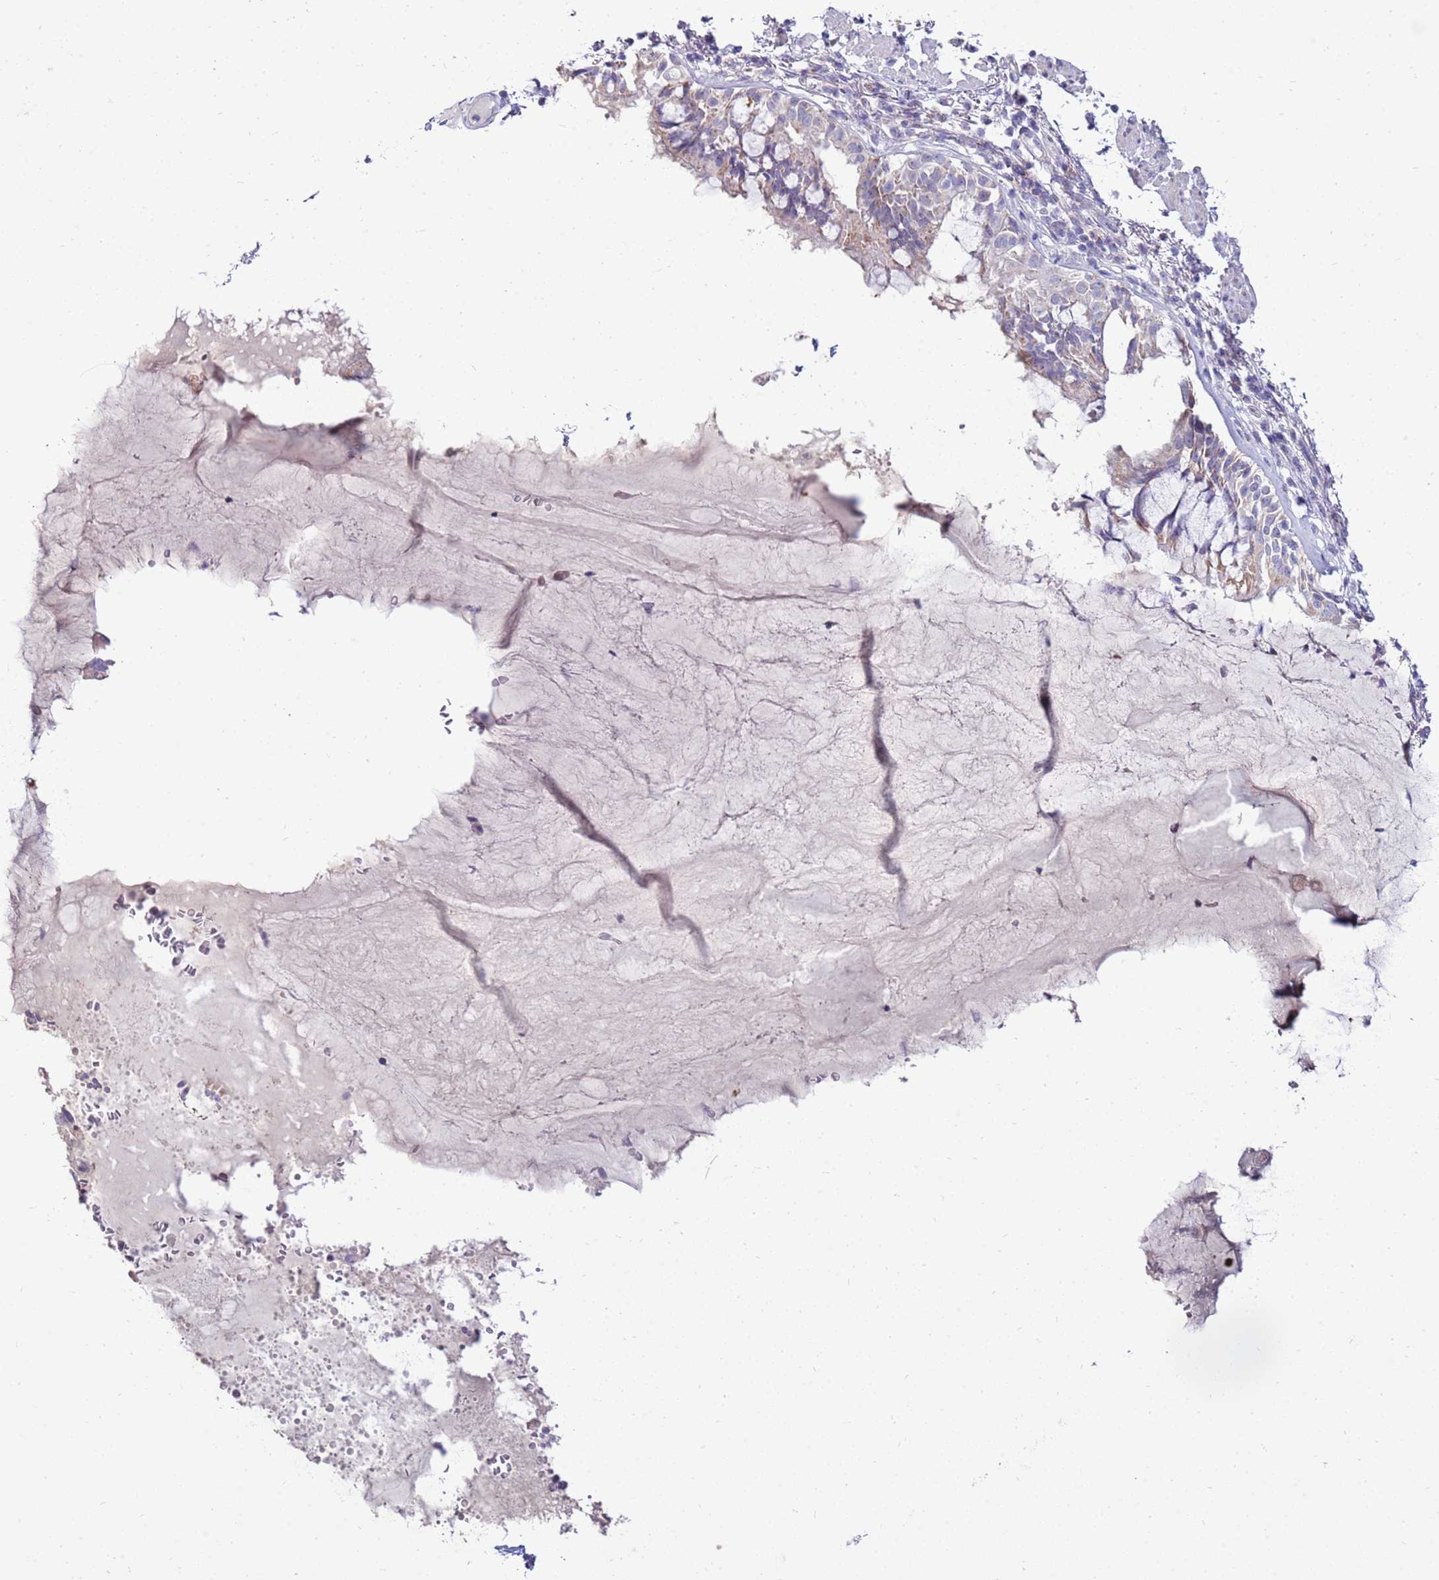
{"staining": {"intensity": "moderate", "quantity": "25%-75%", "location": "cytoplasmic/membranous"}, "tissue": "bronchus", "cell_type": "Respiratory epithelial cells", "image_type": "normal", "snomed": [{"axis": "morphology", "description": "Normal tissue, NOS"}, {"axis": "topography", "description": "Bronchus"}], "caption": "This is a micrograph of immunohistochemistry staining of benign bronchus, which shows moderate expression in the cytoplasmic/membranous of respiratory epithelial cells.", "gene": "IGF1R", "patient": {"sex": "male", "age": 70}}